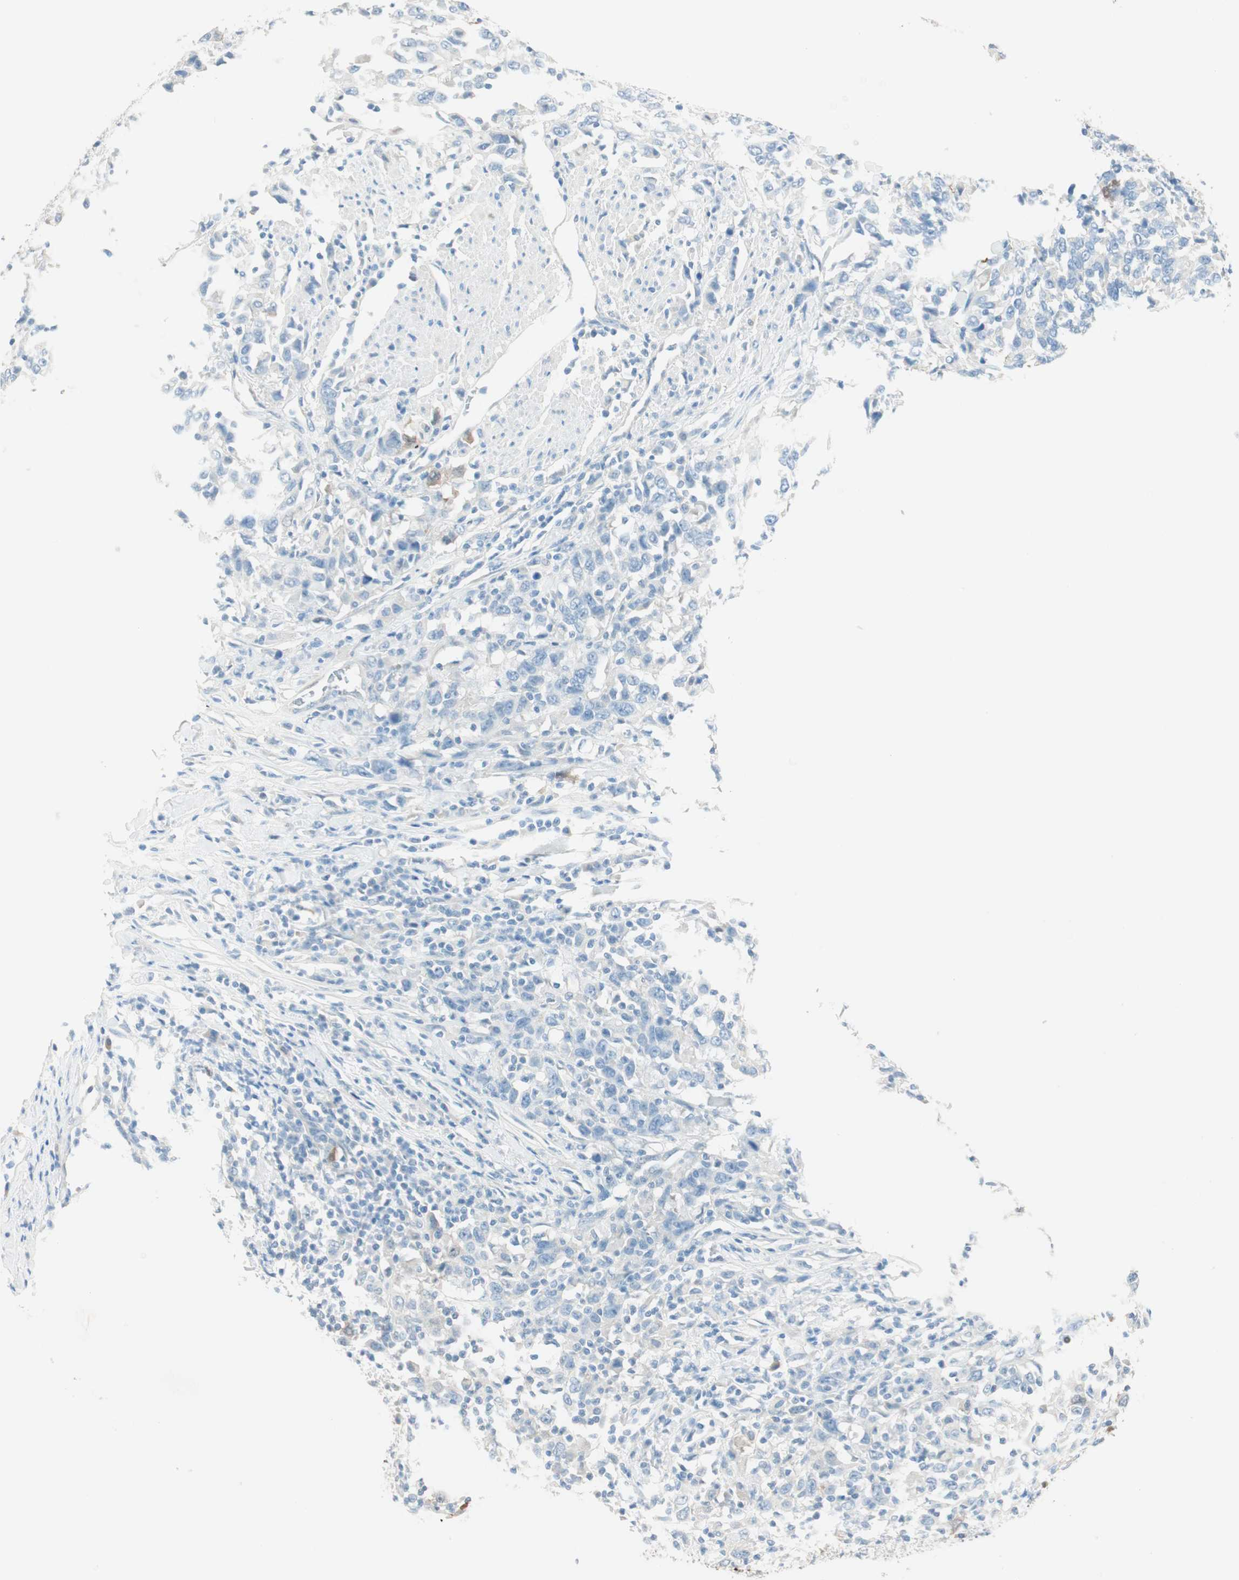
{"staining": {"intensity": "strong", "quantity": "<25%", "location": "cytoplasmic/membranous,nuclear"}, "tissue": "urothelial cancer", "cell_type": "Tumor cells", "image_type": "cancer", "snomed": [{"axis": "morphology", "description": "Urothelial carcinoma, High grade"}, {"axis": "topography", "description": "Urinary bladder"}], "caption": "This image displays IHC staining of human urothelial carcinoma (high-grade), with medium strong cytoplasmic/membranous and nuclear staining in approximately <25% of tumor cells.", "gene": "HPGD", "patient": {"sex": "male", "age": 61}}